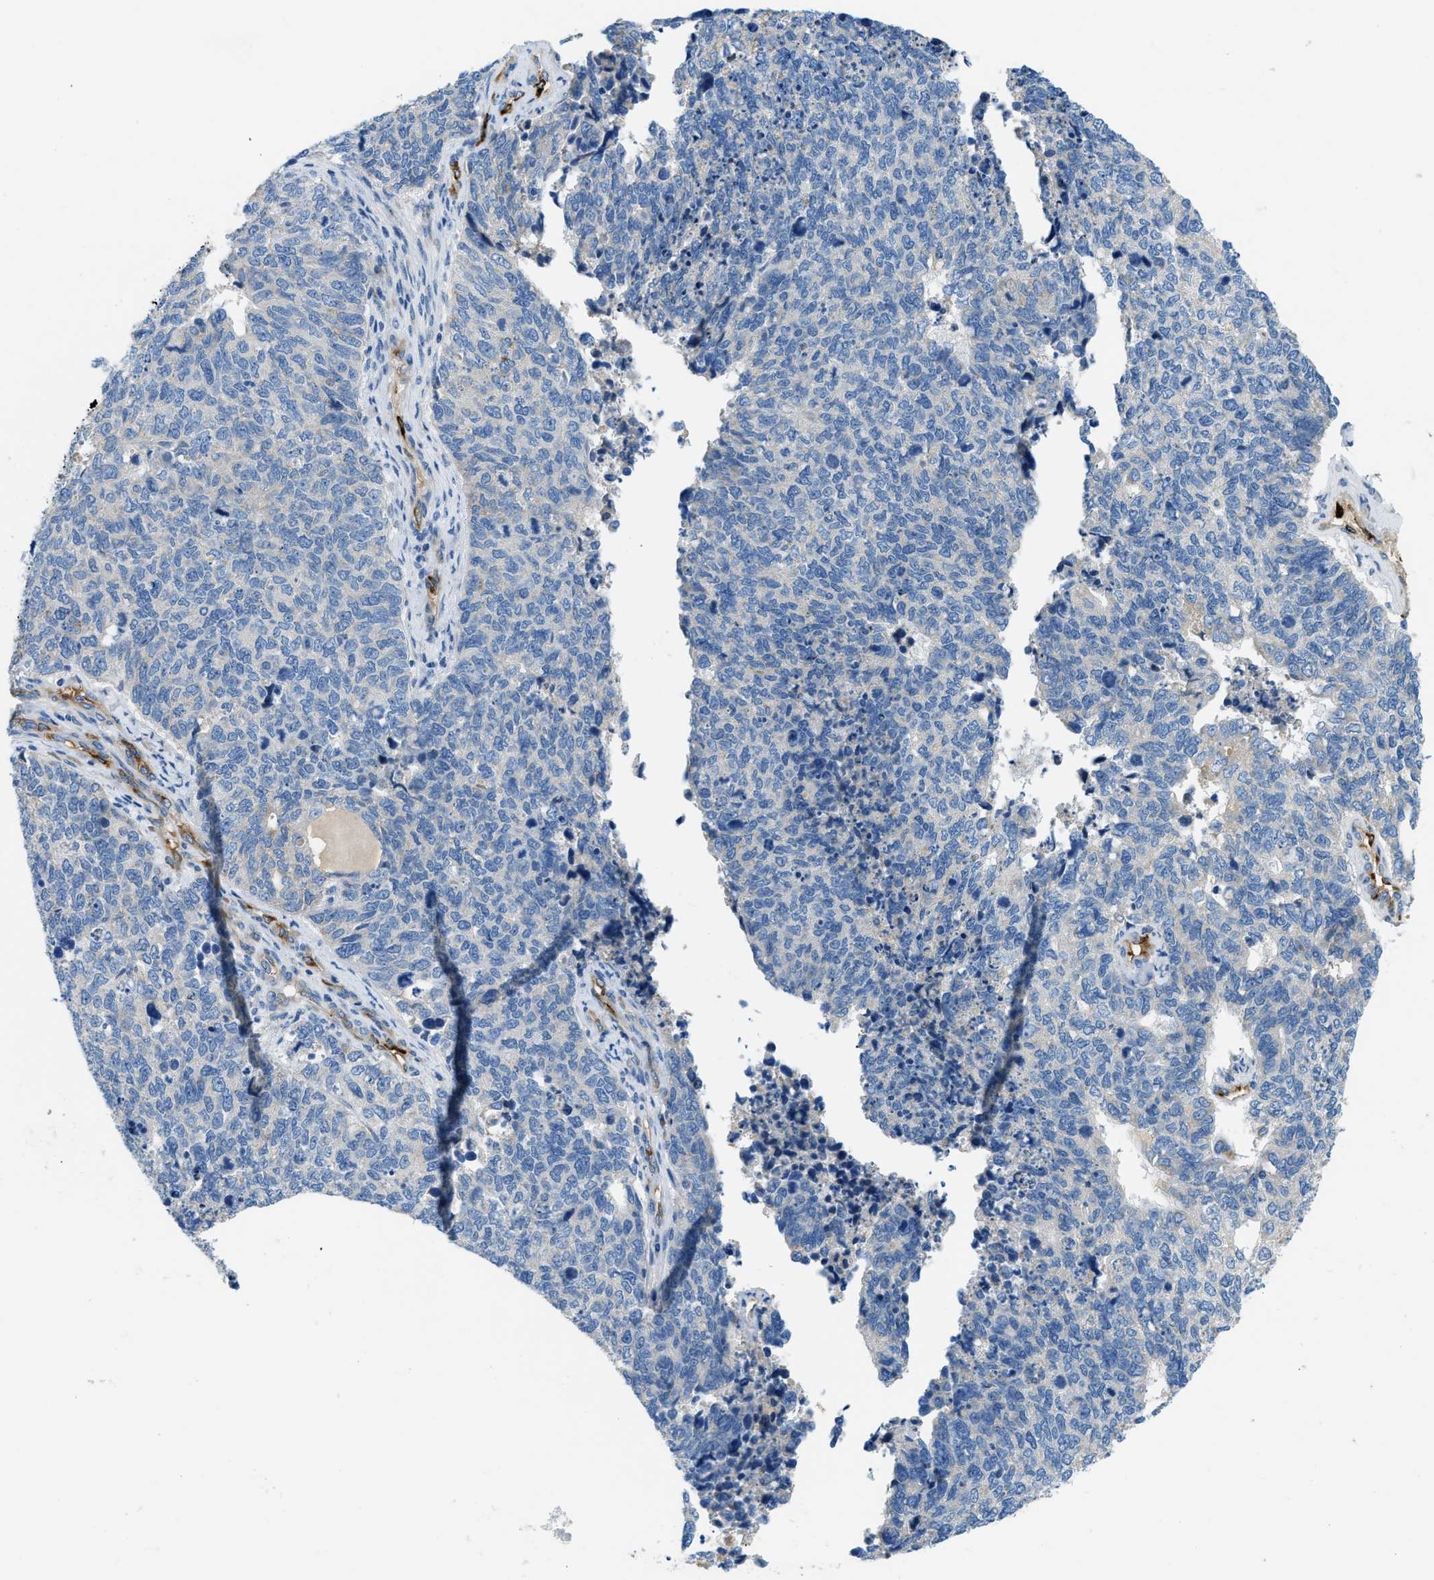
{"staining": {"intensity": "negative", "quantity": "none", "location": "none"}, "tissue": "cervical cancer", "cell_type": "Tumor cells", "image_type": "cancer", "snomed": [{"axis": "morphology", "description": "Squamous cell carcinoma, NOS"}, {"axis": "topography", "description": "Cervix"}], "caption": "Immunohistochemical staining of cervical cancer (squamous cell carcinoma) displays no significant positivity in tumor cells.", "gene": "COL15A1", "patient": {"sex": "female", "age": 63}}